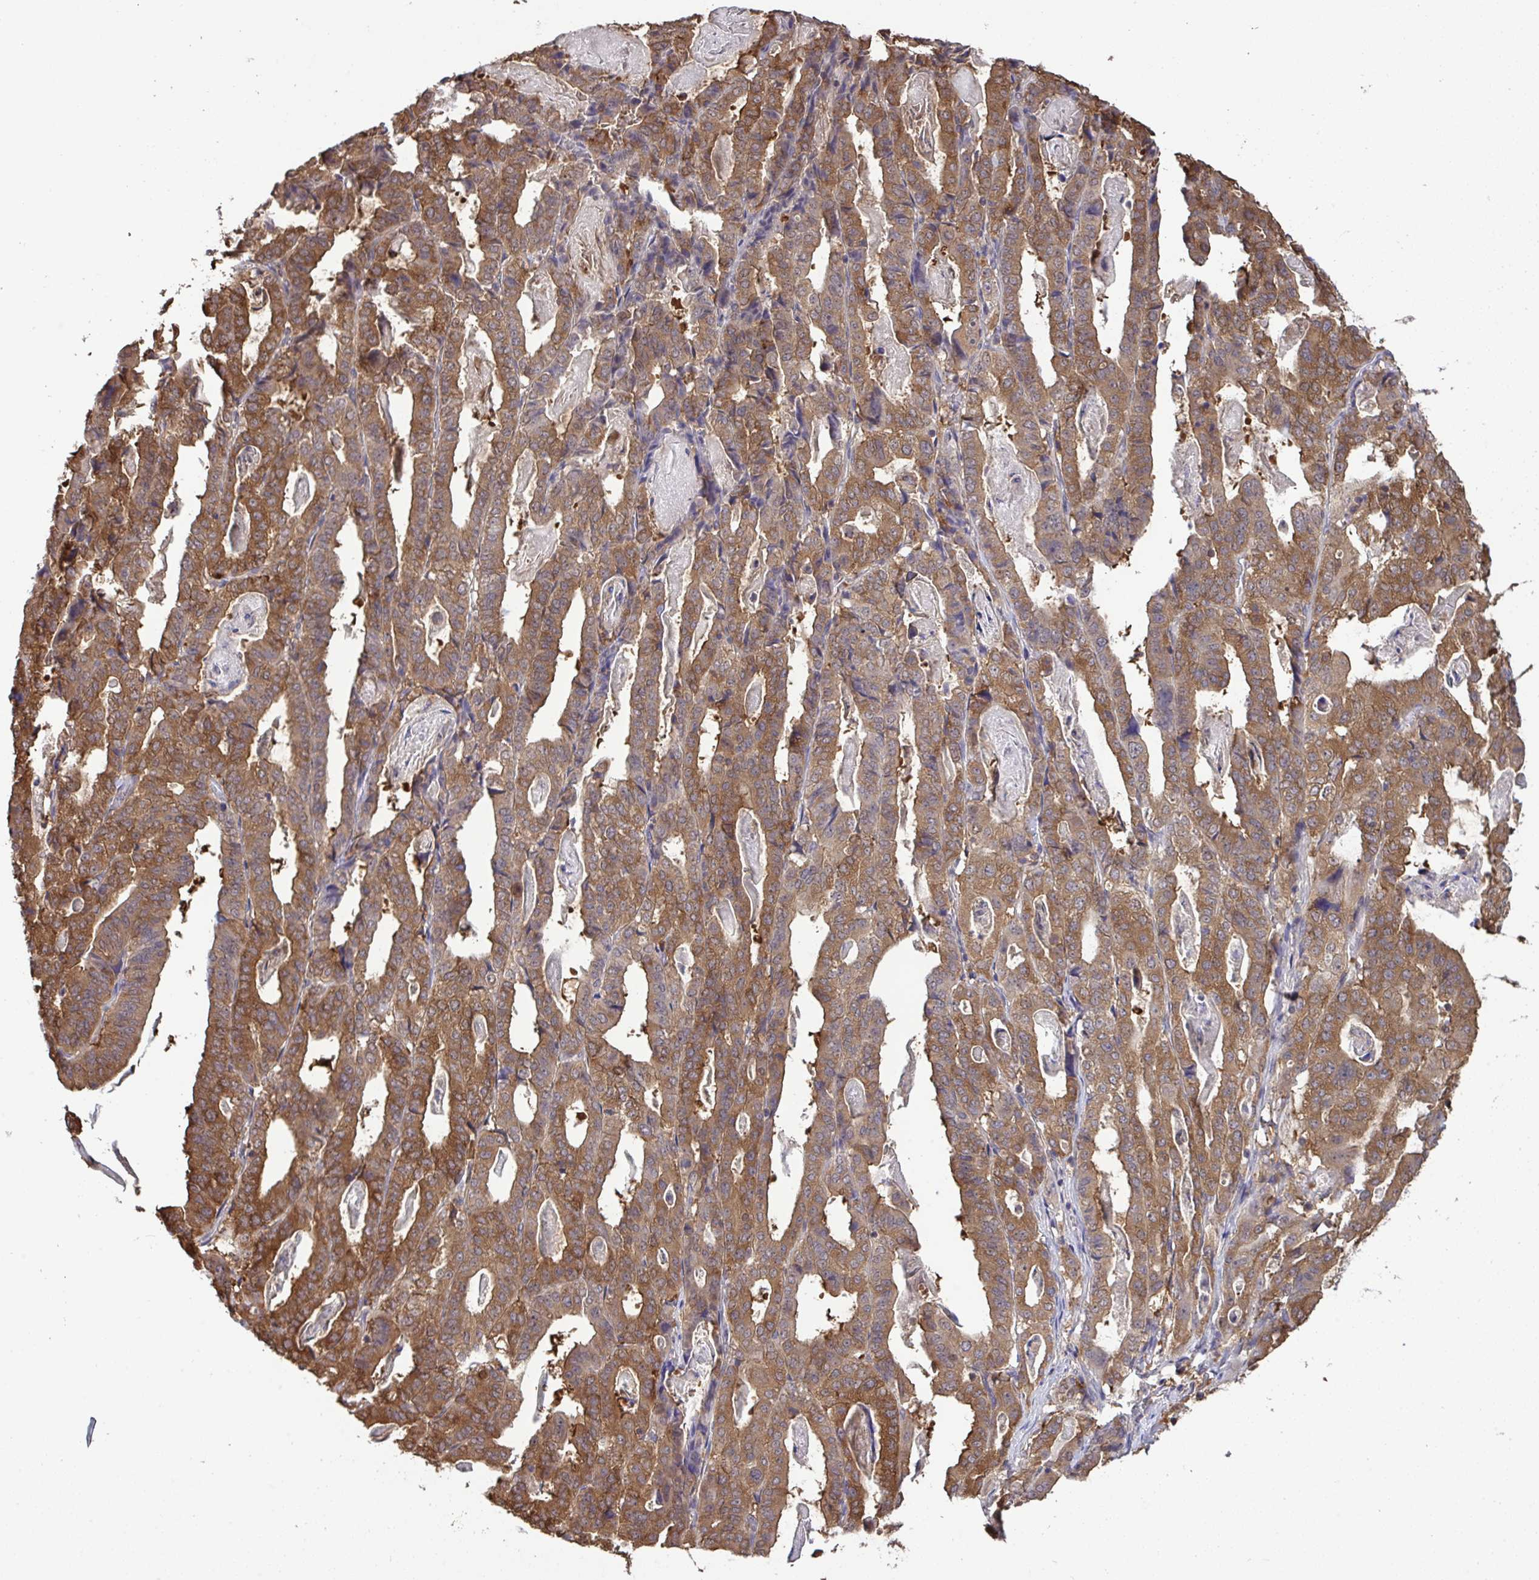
{"staining": {"intensity": "moderate", "quantity": ">75%", "location": "cytoplasmic/membranous"}, "tissue": "stomach cancer", "cell_type": "Tumor cells", "image_type": "cancer", "snomed": [{"axis": "morphology", "description": "Adenocarcinoma, NOS"}, {"axis": "topography", "description": "Stomach"}], "caption": "Protein expression by immunohistochemistry (IHC) exhibits moderate cytoplasmic/membranous expression in about >75% of tumor cells in stomach adenocarcinoma.", "gene": "C12orf57", "patient": {"sex": "male", "age": 48}}